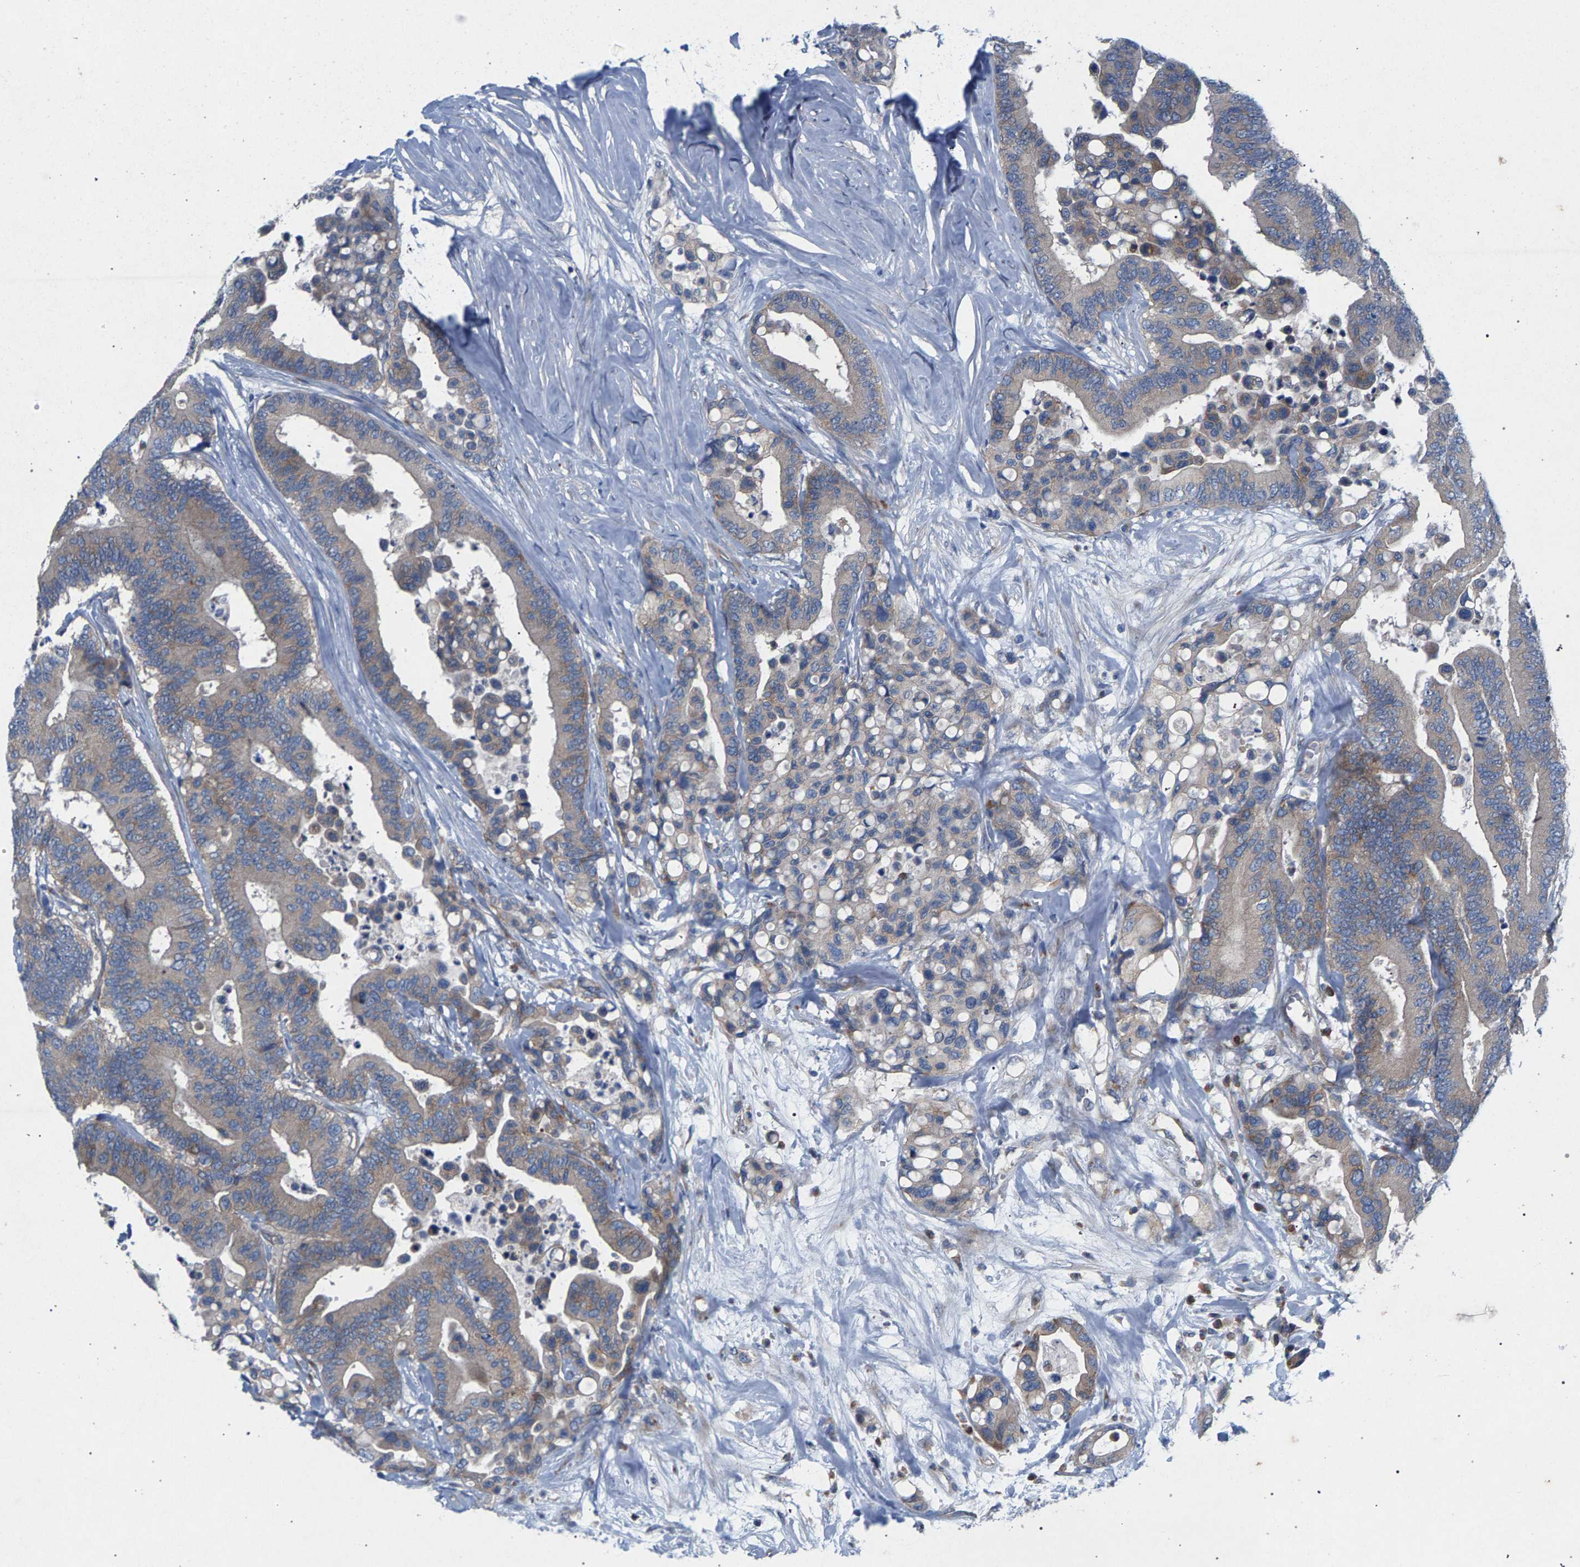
{"staining": {"intensity": "weak", "quantity": ">75%", "location": "cytoplasmic/membranous"}, "tissue": "colorectal cancer", "cell_type": "Tumor cells", "image_type": "cancer", "snomed": [{"axis": "morphology", "description": "Normal tissue, NOS"}, {"axis": "morphology", "description": "Adenocarcinoma, NOS"}, {"axis": "topography", "description": "Colon"}], "caption": "A histopathology image showing weak cytoplasmic/membranous positivity in approximately >75% of tumor cells in adenocarcinoma (colorectal), as visualized by brown immunohistochemical staining.", "gene": "MAMDC2", "patient": {"sex": "male", "age": 82}}